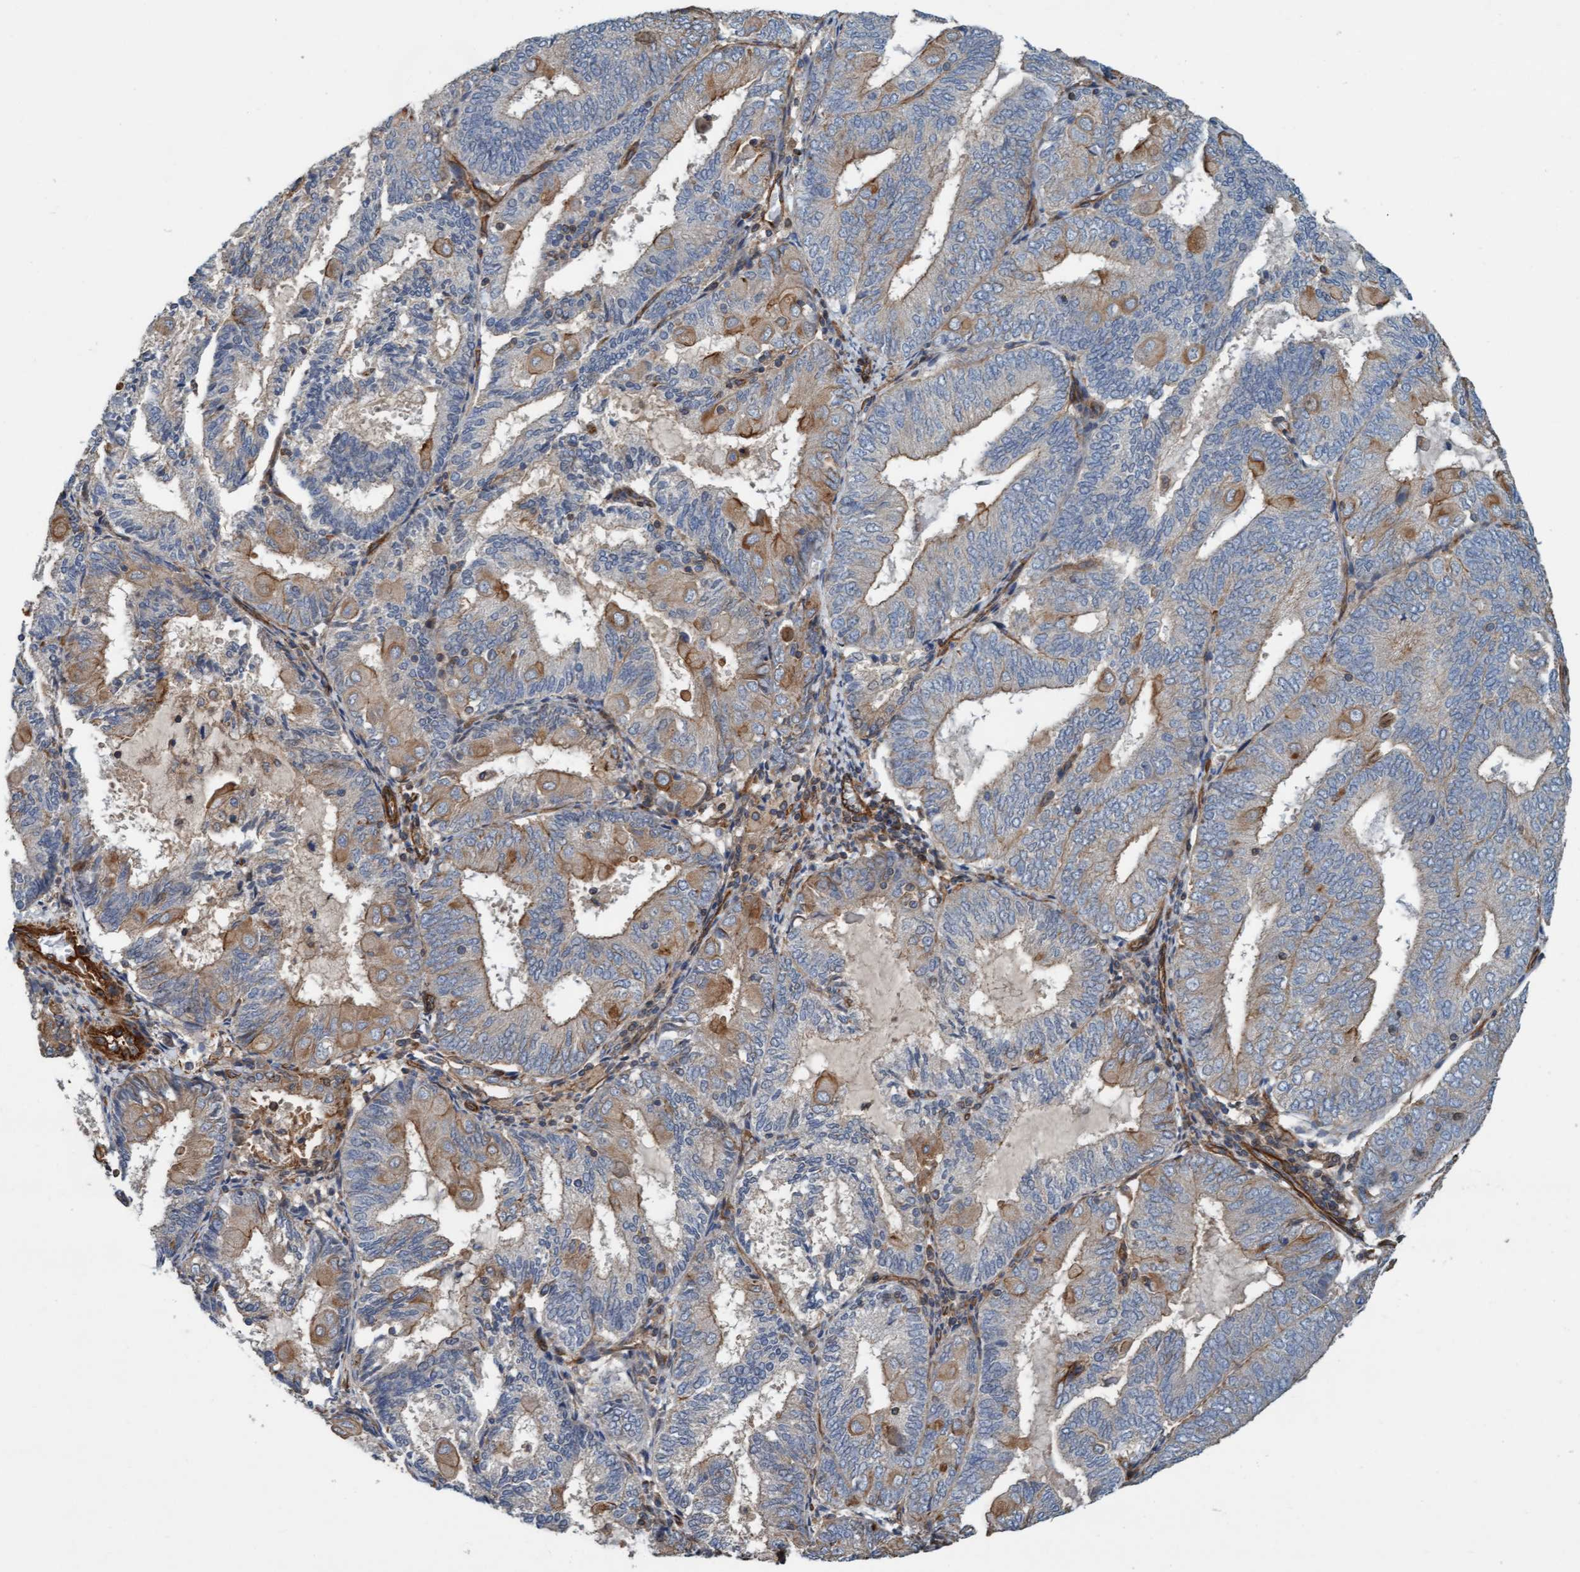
{"staining": {"intensity": "moderate", "quantity": "<25%", "location": "cytoplasmic/membranous"}, "tissue": "endometrial cancer", "cell_type": "Tumor cells", "image_type": "cancer", "snomed": [{"axis": "morphology", "description": "Adenocarcinoma, NOS"}, {"axis": "topography", "description": "Endometrium"}], "caption": "Immunohistochemical staining of endometrial adenocarcinoma shows moderate cytoplasmic/membranous protein staining in approximately <25% of tumor cells. (brown staining indicates protein expression, while blue staining denotes nuclei).", "gene": "STXBP4", "patient": {"sex": "female", "age": 81}}